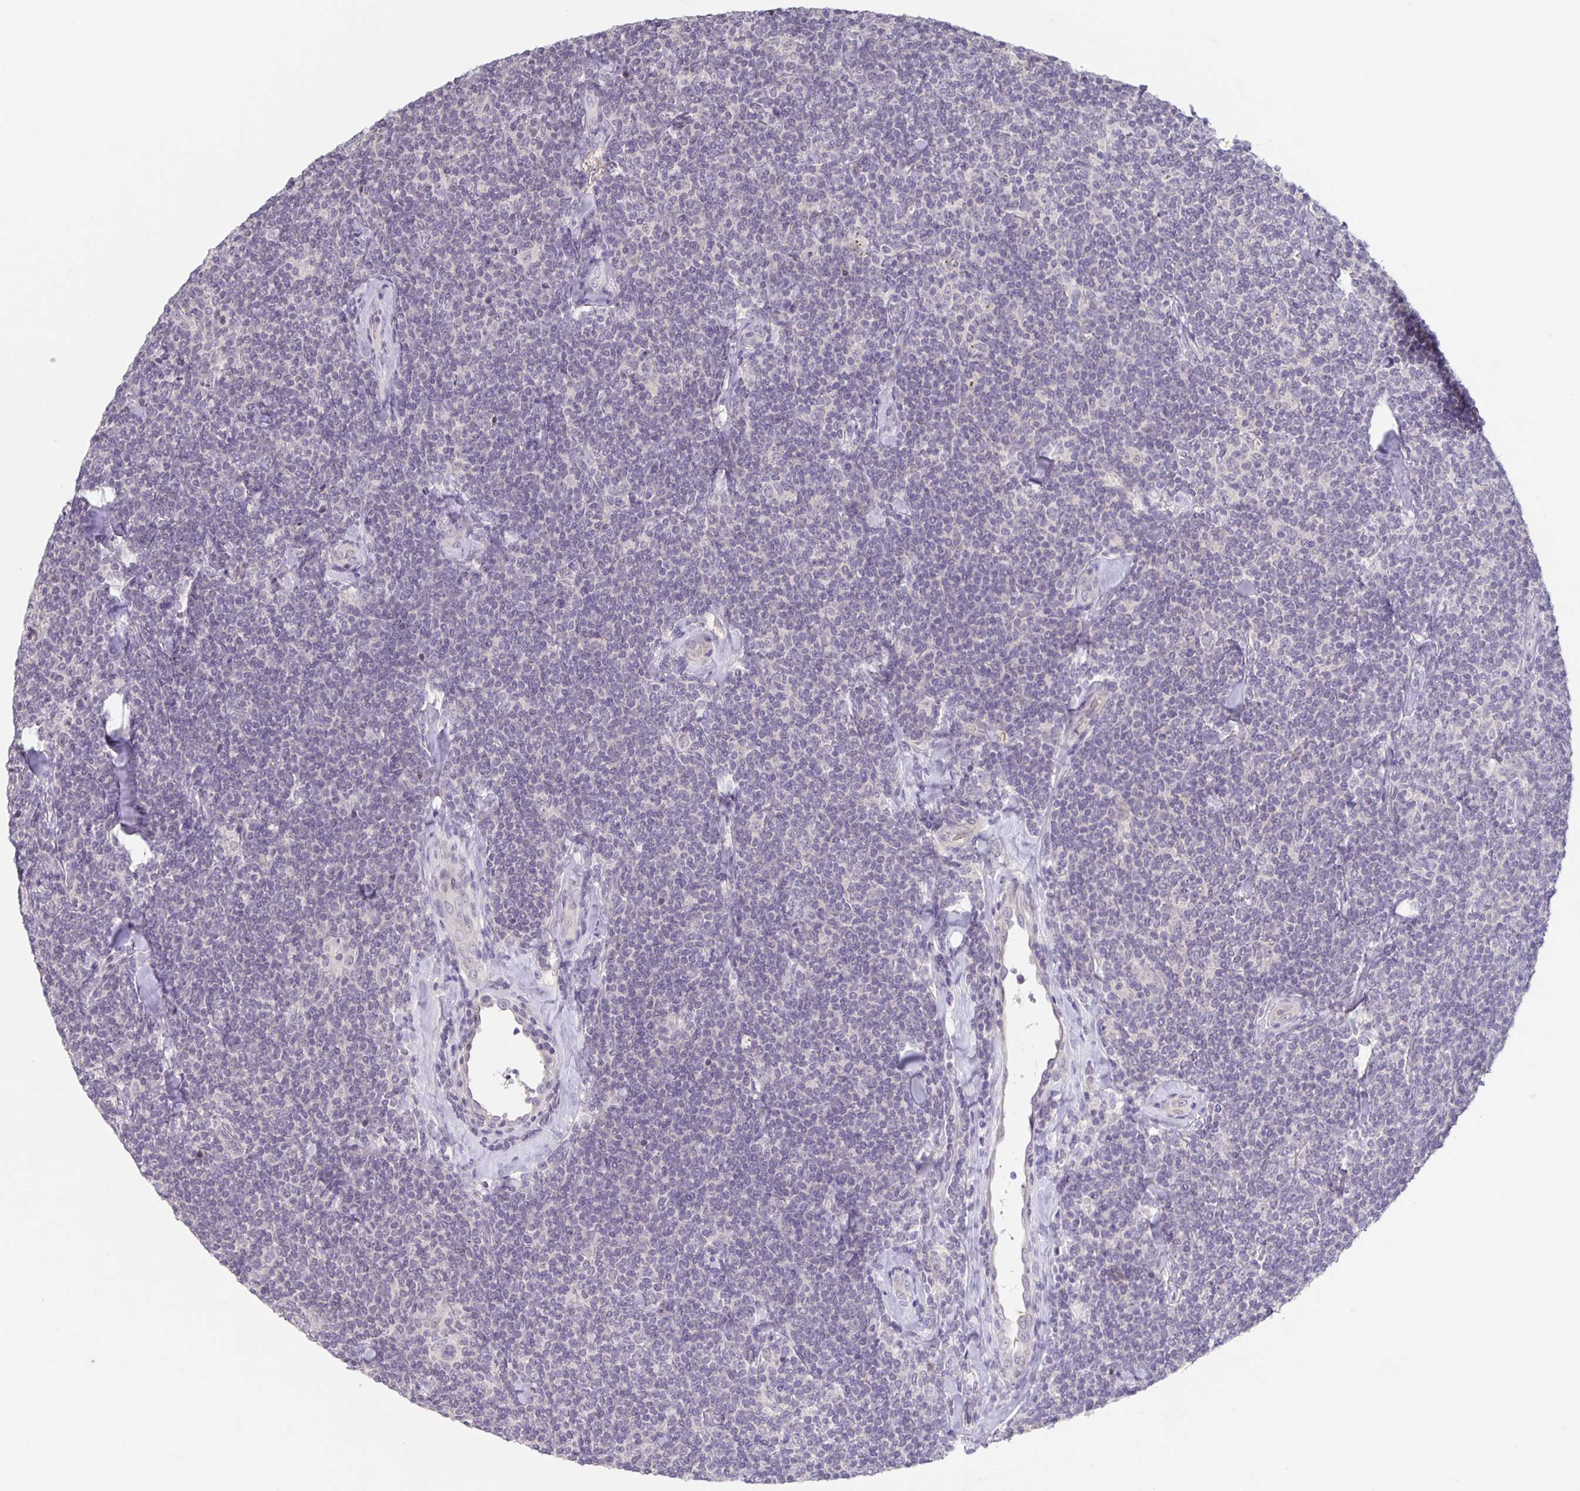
{"staining": {"intensity": "negative", "quantity": "none", "location": "none"}, "tissue": "lymphoma", "cell_type": "Tumor cells", "image_type": "cancer", "snomed": [{"axis": "morphology", "description": "Malignant lymphoma, non-Hodgkin's type, Low grade"}, {"axis": "topography", "description": "Lymph node"}], "caption": "An immunohistochemistry (IHC) image of malignant lymphoma, non-Hodgkin's type (low-grade) is shown. There is no staining in tumor cells of malignant lymphoma, non-Hodgkin's type (low-grade).", "gene": "INSL5", "patient": {"sex": "female", "age": 56}}